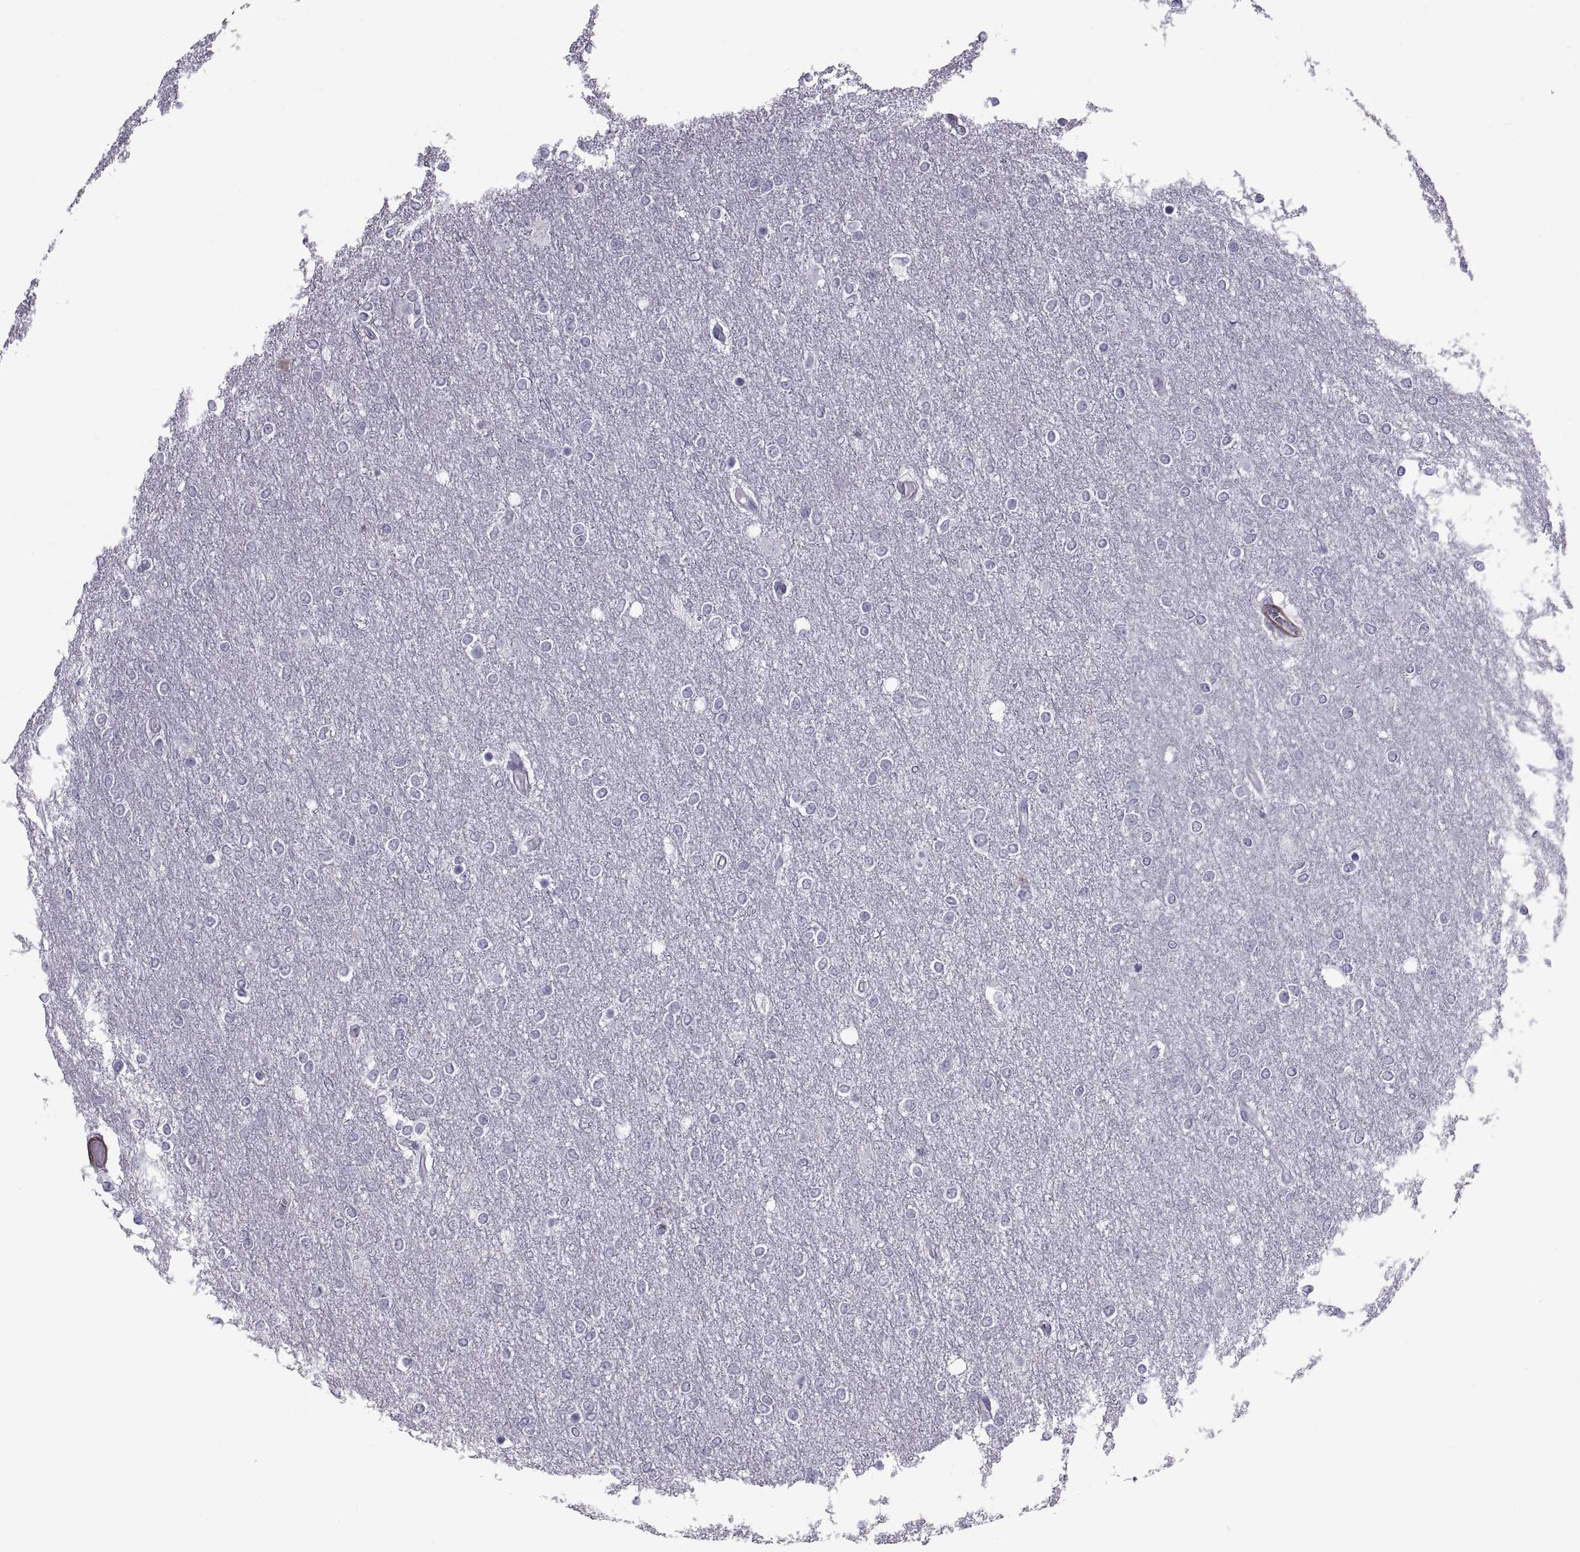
{"staining": {"intensity": "negative", "quantity": "none", "location": "none"}, "tissue": "glioma", "cell_type": "Tumor cells", "image_type": "cancer", "snomed": [{"axis": "morphology", "description": "Glioma, malignant, High grade"}, {"axis": "topography", "description": "Brain"}], "caption": "There is no significant positivity in tumor cells of malignant glioma (high-grade).", "gene": "MAGEB1", "patient": {"sex": "female", "age": 61}}